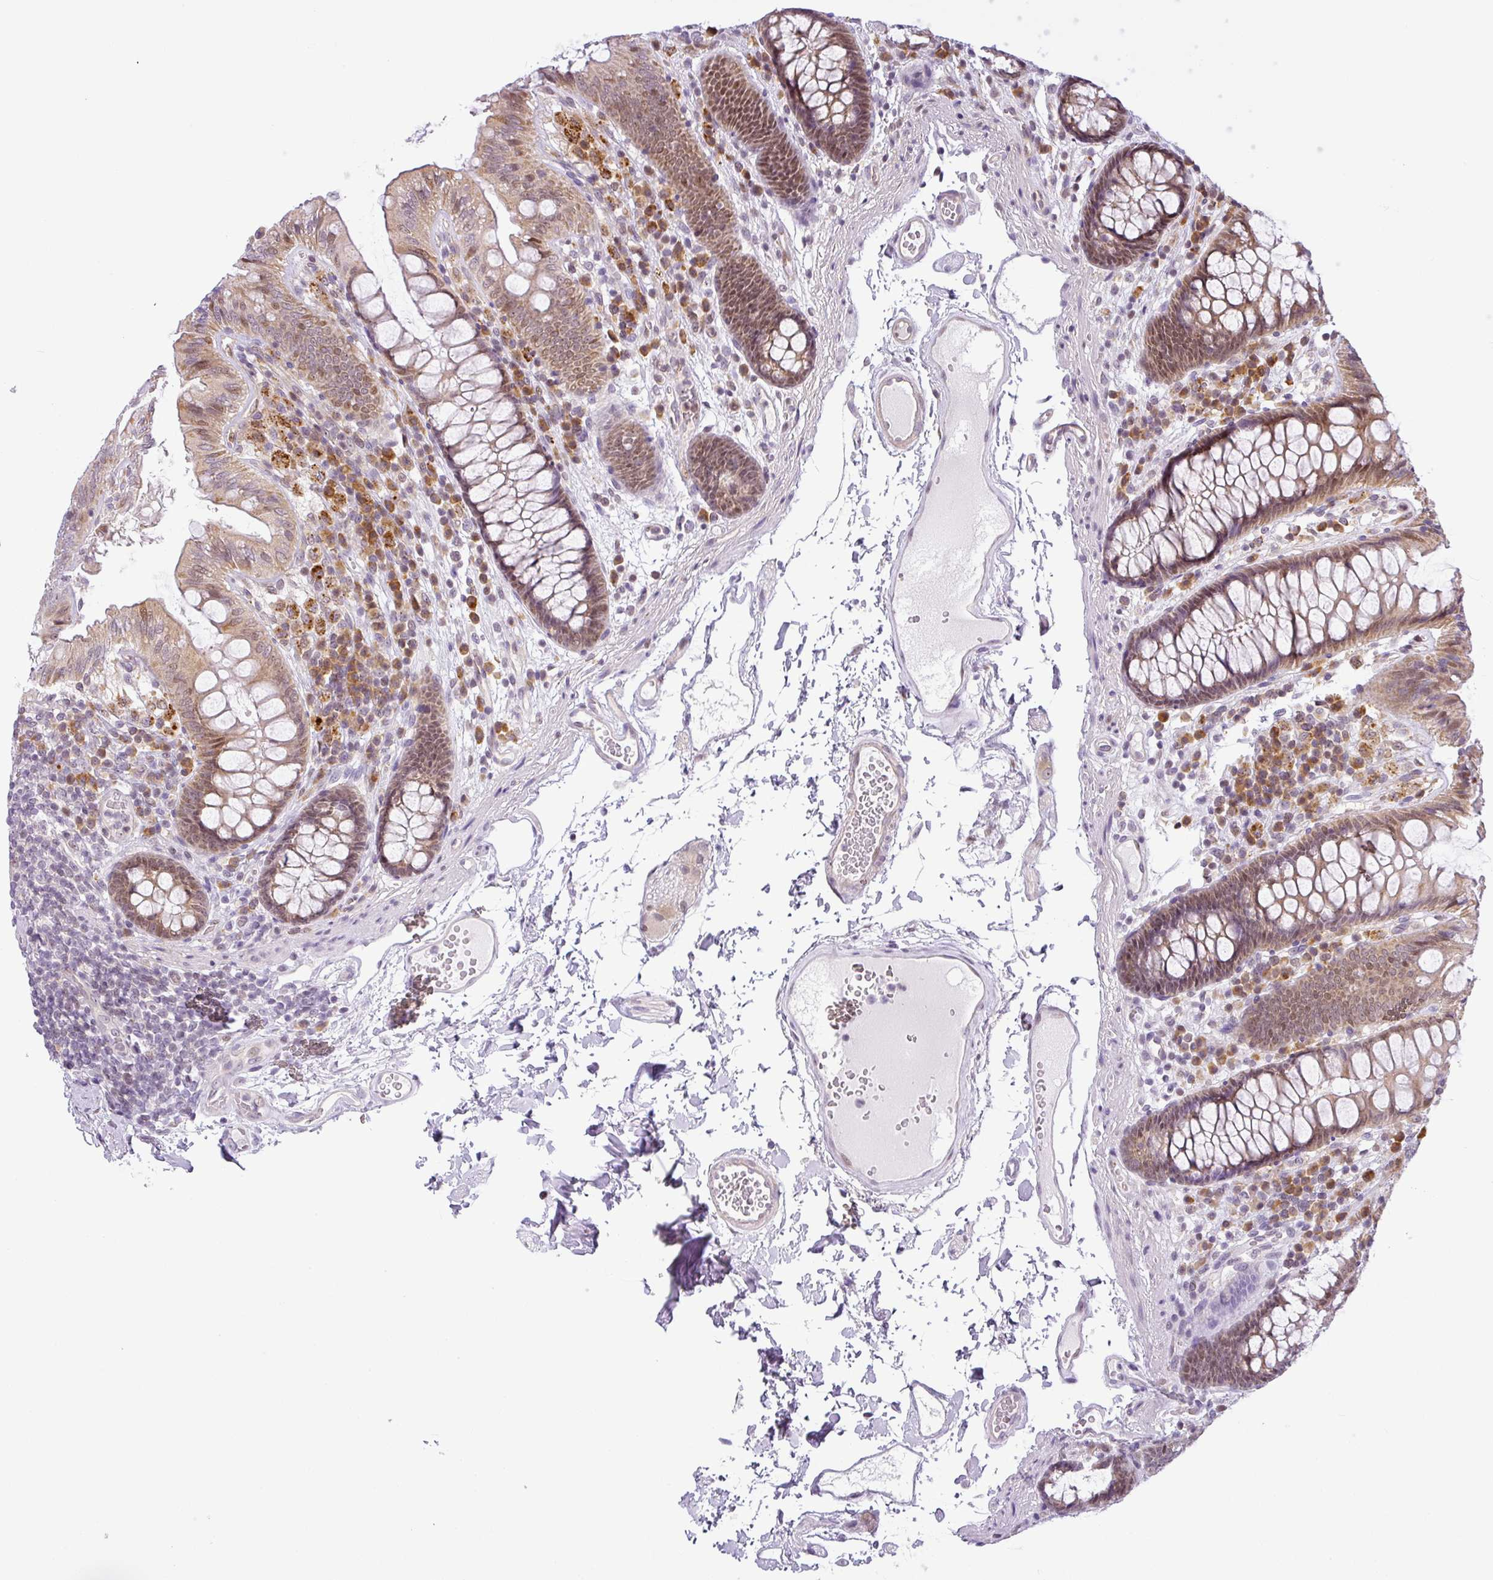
{"staining": {"intensity": "weak", "quantity": ">75%", "location": "nuclear"}, "tissue": "colon", "cell_type": "Endothelial cells", "image_type": "normal", "snomed": [{"axis": "morphology", "description": "Normal tissue, NOS"}, {"axis": "topography", "description": "Colon"}], "caption": "A high-resolution micrograph shows IHC staining of normal colon, which displays weak nuclear expression in approximately >75% of endothelial cells. (Stains: DAB in brown, nuclei in blue, Microscopy: brightfield microscopy at high magnification).", "gene": "NDUFB2", "patient": {"sex": "male", "age": 84}}